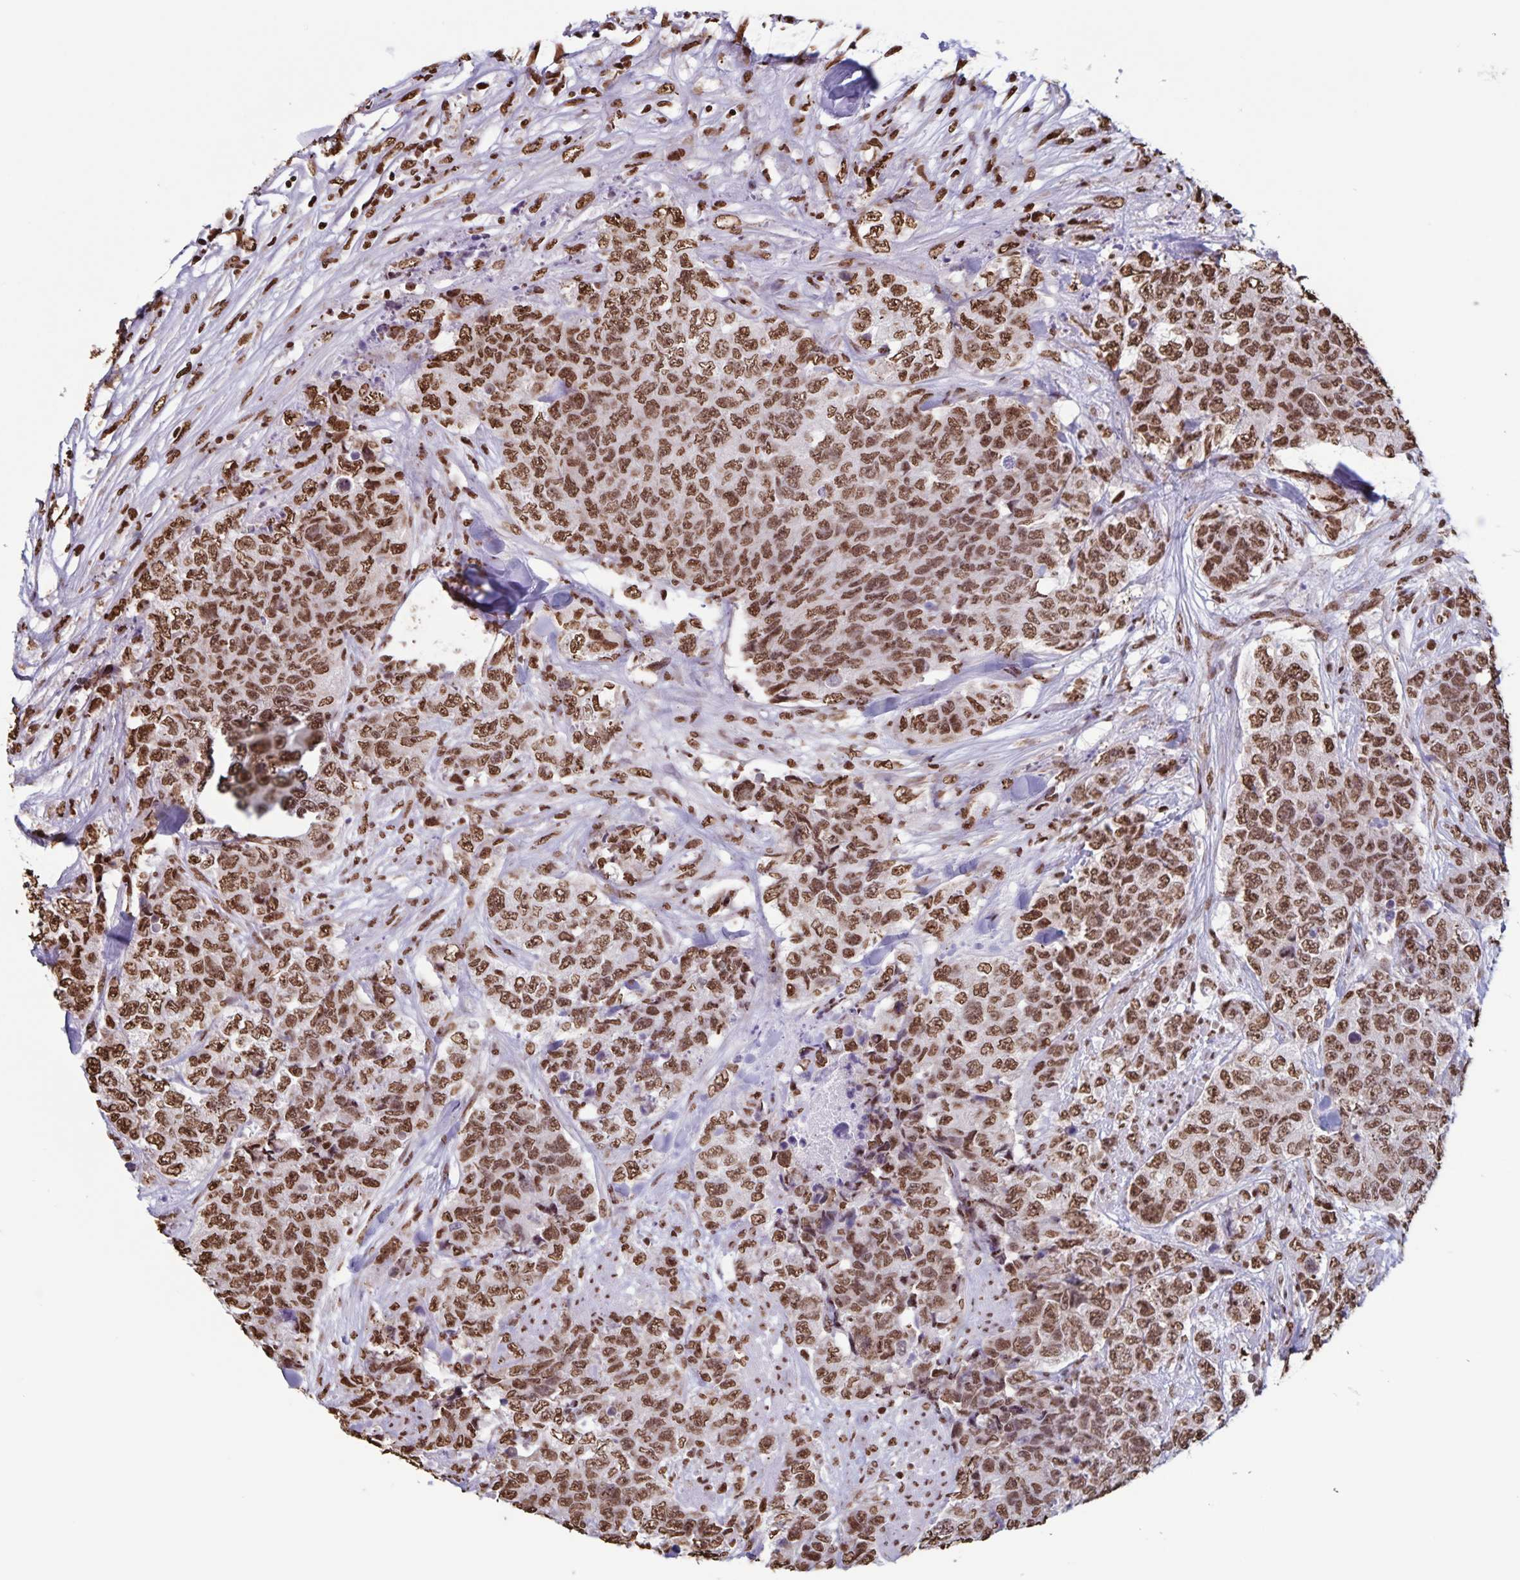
{"staining": {"intensity": "moderate", "quantity": ">75%", "location": "nuclear"}, "tissue": "urothelial cancer", "cell_type": "Tumor cells", "image_type": "cancer", "snomed": [{"axis": "morphology", "description": "Urothelial carcinoma, High grade"}, {"axis": "topography", "description": "Urinary bladder"}], "caption": "Immunohistochemical staining of human urothelial carcinoma (high-grade) exhibits moderate nuclear protein positivity in about >75% of tumor cells.", "gene": "DUT", "patient": {"sex": "female", "age": 78}}